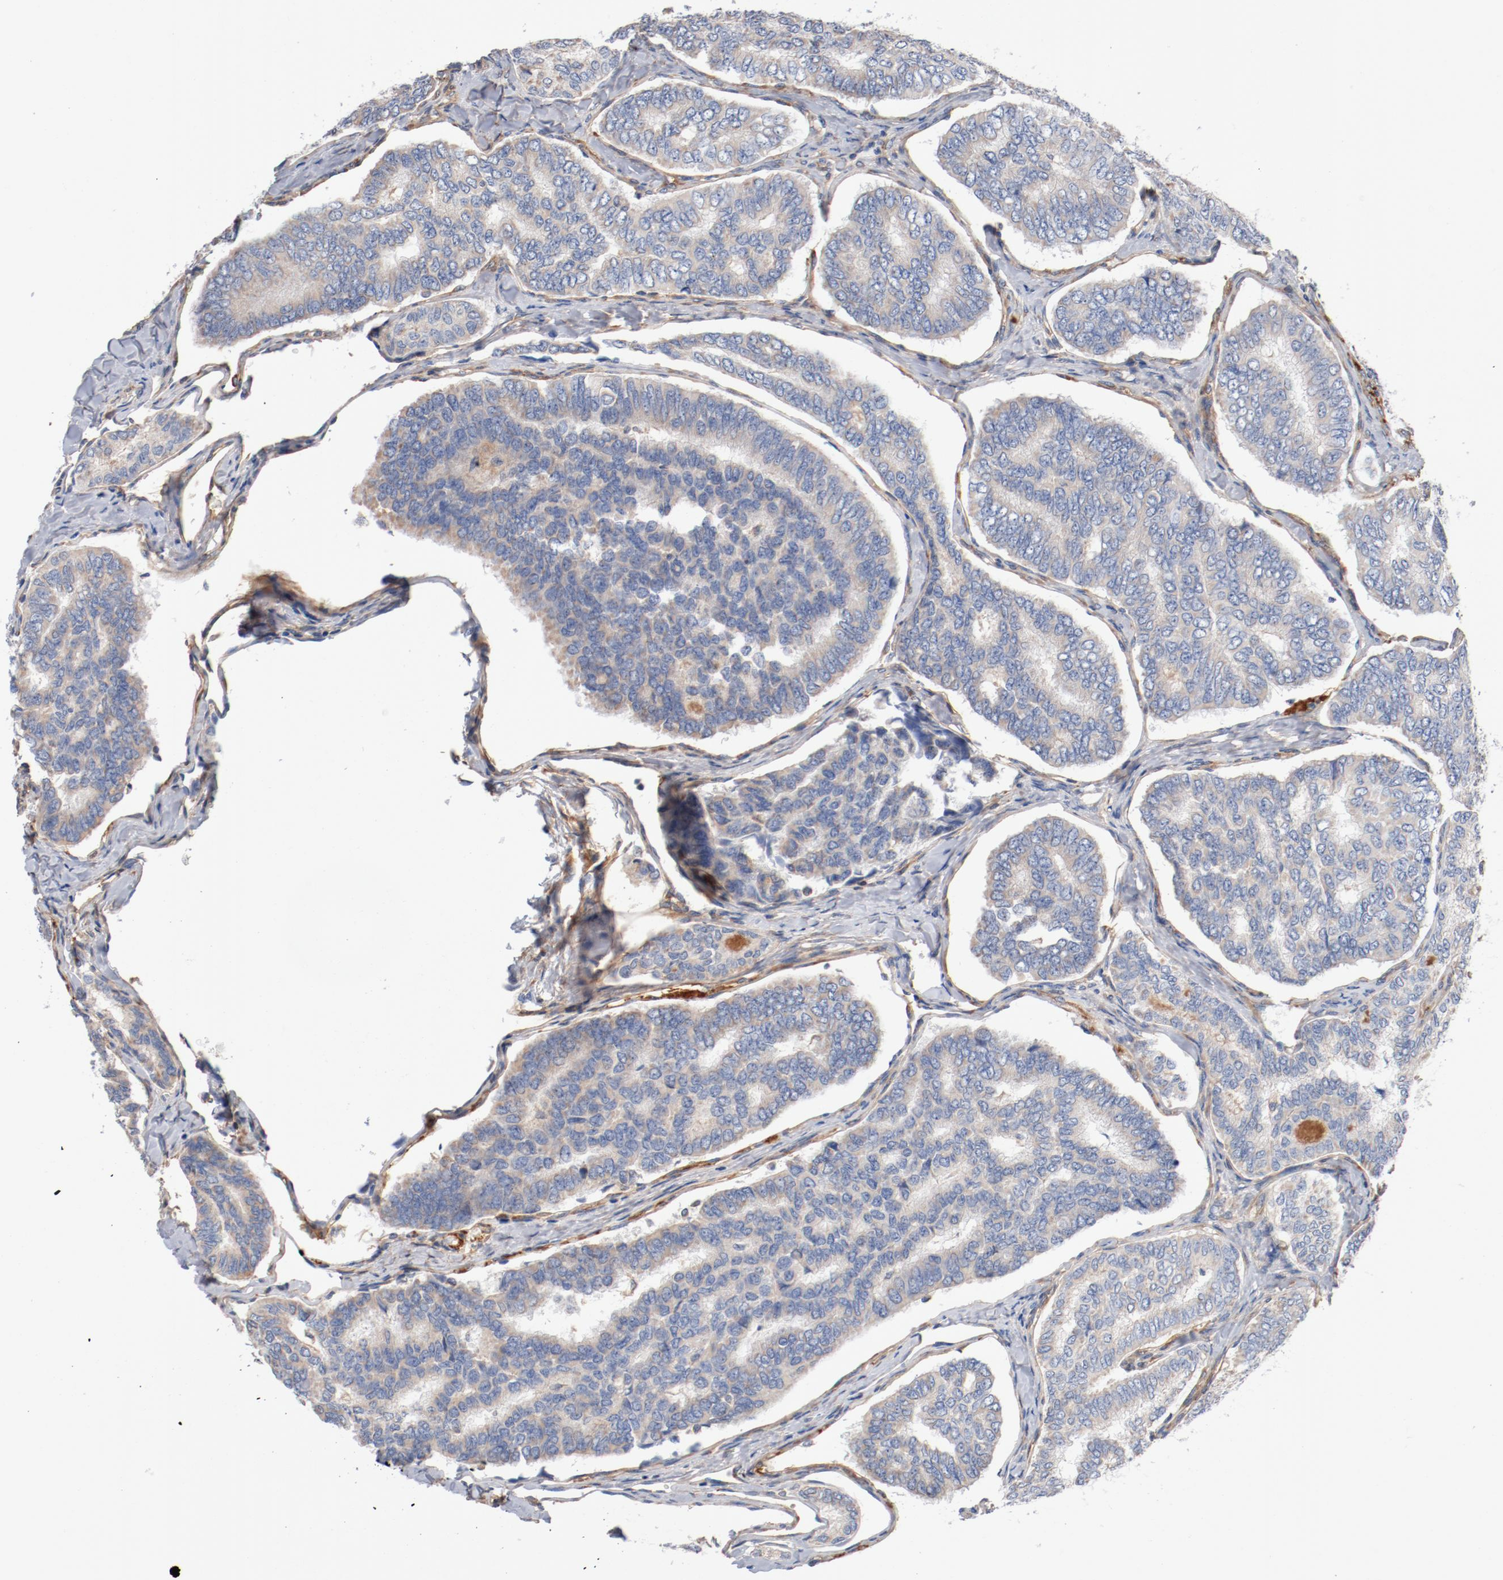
{"staining": {"intensity": "weak", "quantity": "25%-75%", "location": "cytoplasmic/membranous"}, "tissue": "thyroid cancer", "cell_type": "Tumor cells", "image_type": "cancer", "snomed": [{"axis": "morphology", "description": "Papillary adenocarcinoma, NOS"}, {"axis": "topography", "description": "Thyroid gland"}], "caption": "Protein expression analysis of human thyroid cancer (papillary adenocarcinoma) reveals weak cytoplasmic/membranous expression in about 25%-75% of tumor cells.", "gene": "ILK", "patient": {"sex": "female", "age": 35}}